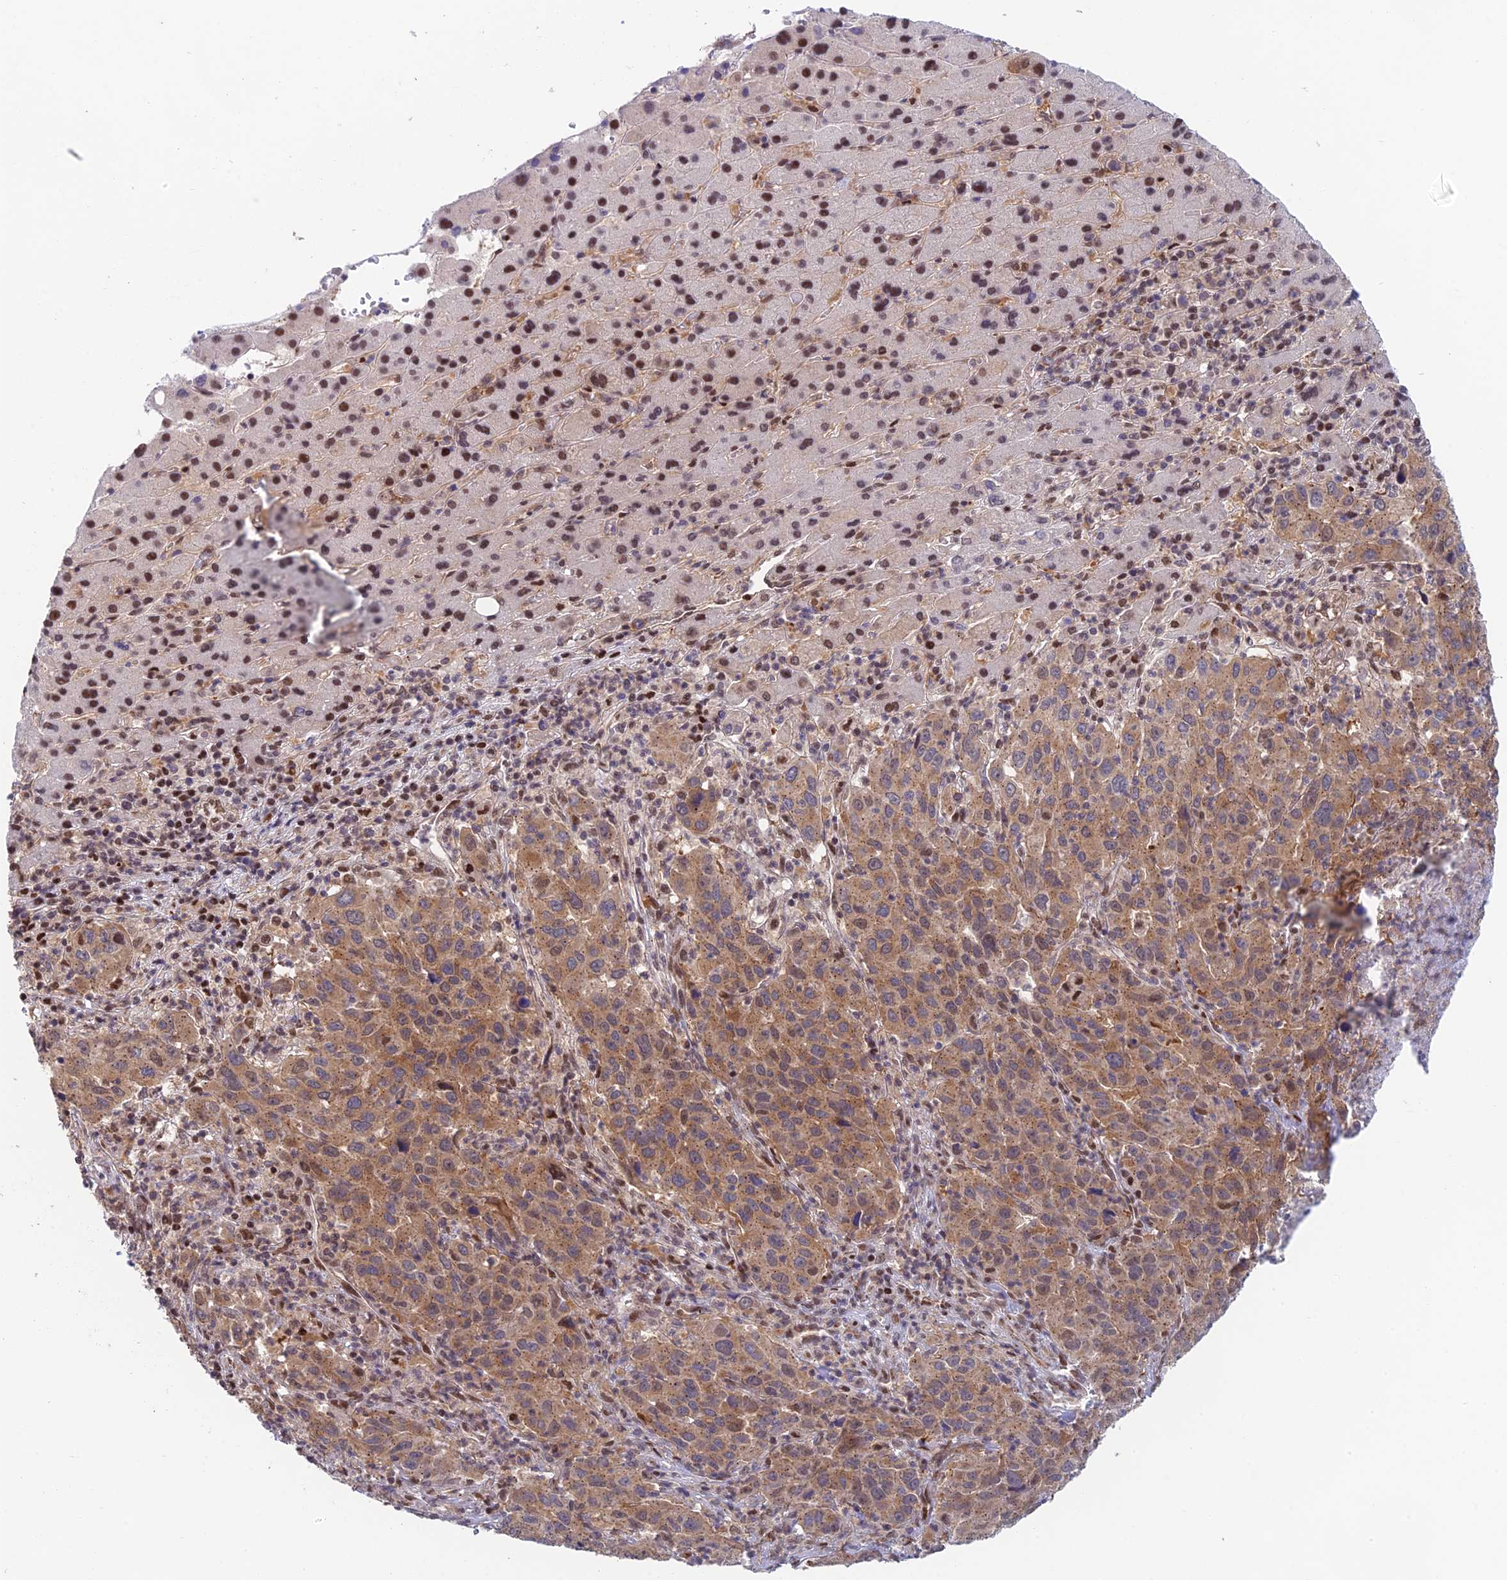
{"staining": {"intensity": "moderate", "quantity": ">75%", "location": "cytoplasmic/membranous"}, "tissue": "liver cancer", "cell_type": "Tumor cells", "image_type": "cancer", "snomed": [{"axis": "morphology", "description": "Carcinoma, Hepatocellular, NOS"}, {"axis": "topography", "description": "Liver"}], "caption": "Liver cancer stained with DAB (3,3'-diaminobenzidine) IHC demonstrates medium levels of moderate cytoplasmic/membranous positivity in about >75% of tumor cells. Using DAB (3,3'-diaminobenzidine) (brown) and hematoxylin (blue) stains, captured at high magnification using brightfield microscopy.", "gene": "MRPL17", "patient": {"sex": "male", "age": 63}}